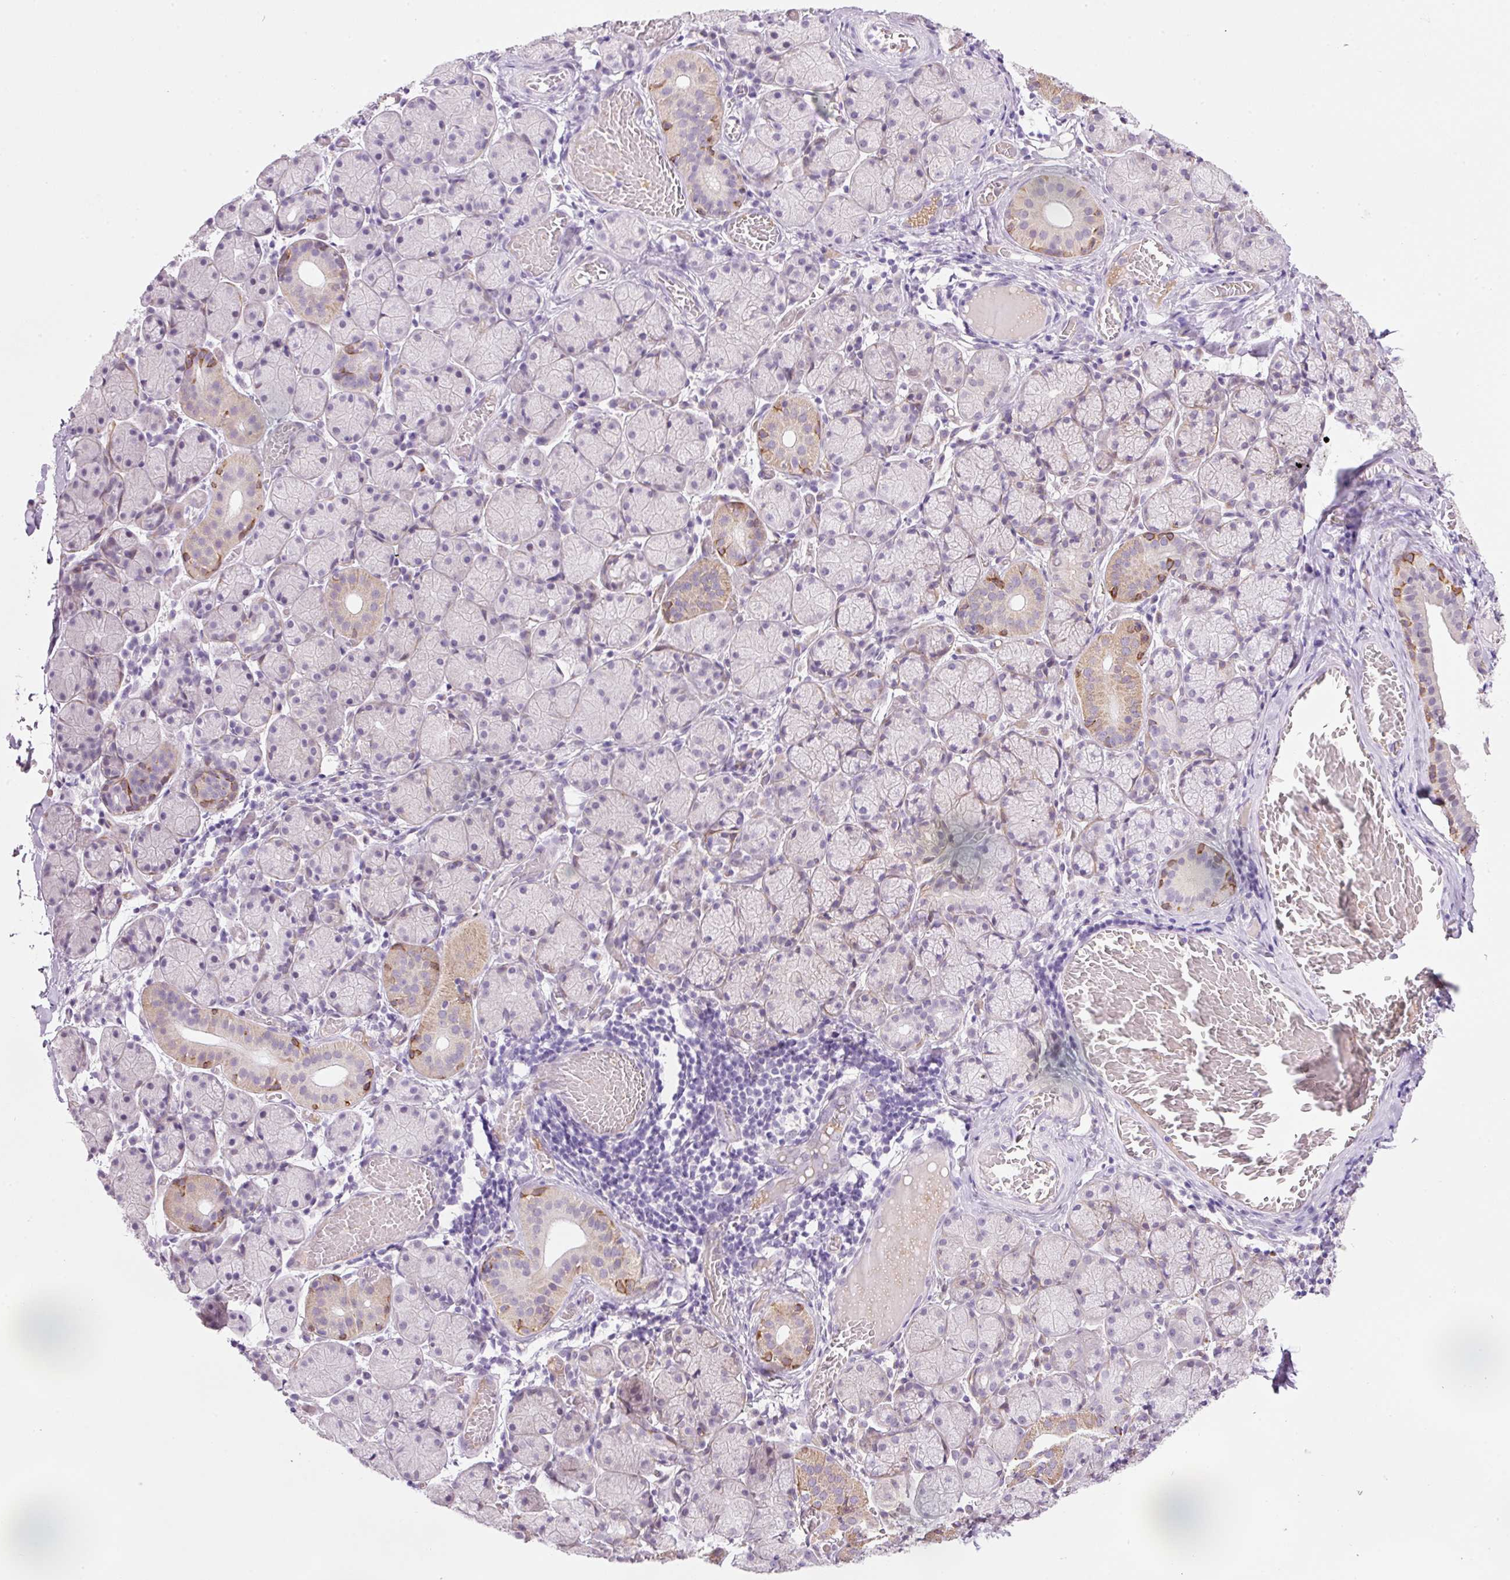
{"staining": {"intensity": "moderate", "quantity": "<25%", "location": "cytoplasmic/membranous"}, "tissue": "salivary gland", "cell_type": "Glandular cells", "image_type": "normal", "snomed": [{"axis": "morphology", "description": "Normal tissue, NOS"}, {"axis": "topography", "description": "Salivary gland"}], "caption": "Moderate cytoplasmic/membranous staining is seen in approximately <25% of glandular cells in normal salivary gland. The protein is shown in brown color, while the nuclei are stained blue.", "gene": "SRC", "patient": {"sex": "female", "age": 24}}